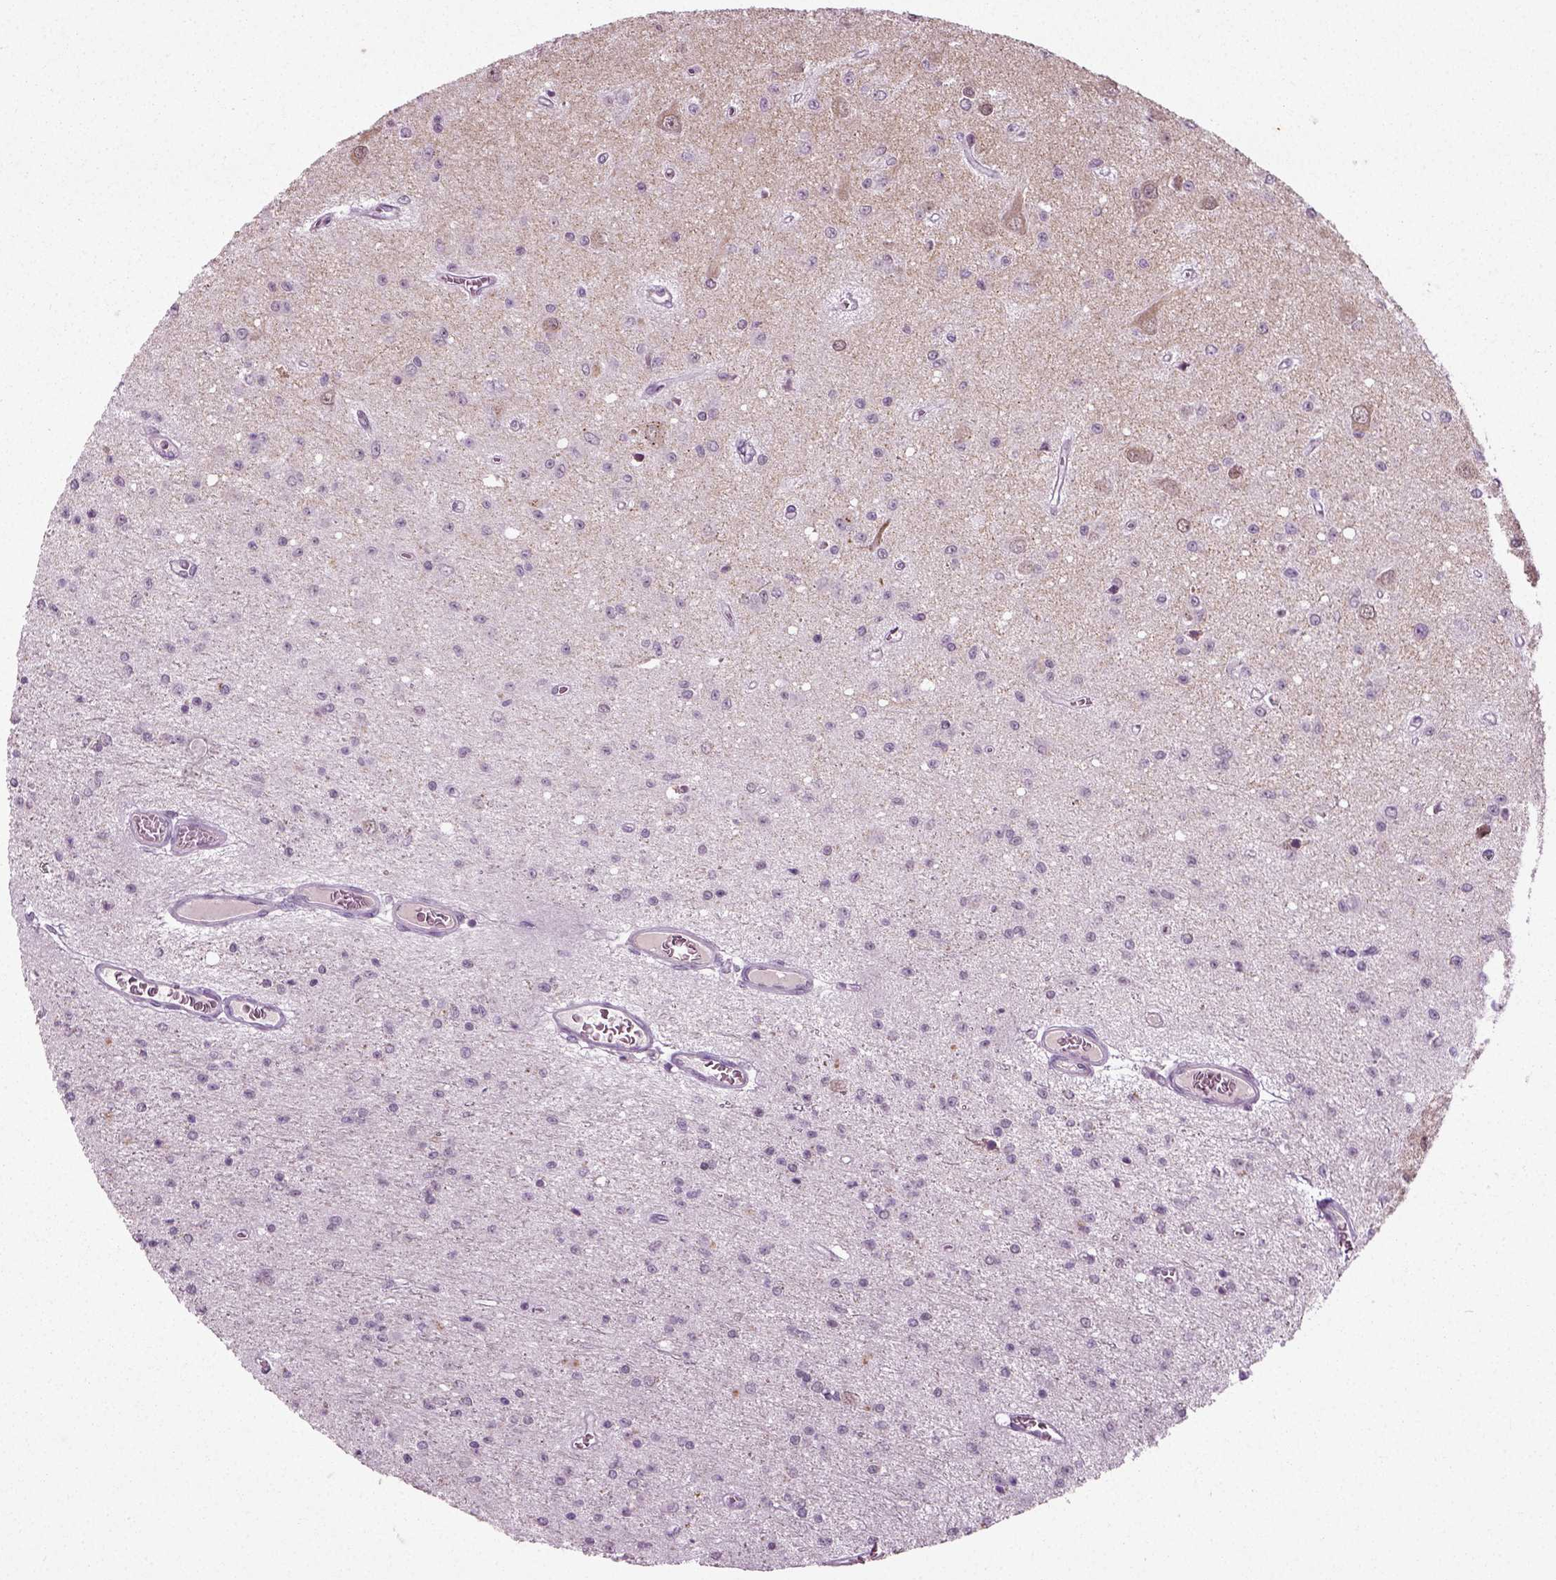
{"staining": {"intensity": "negative", "quantity": "none", "location": "none"}, "tissue": "glioma", "cell_type": "Tumor cells", "image_type": "cancer", "snomed": [{"axis": "morphology", "description": "Glioma, malignant, Low grade"}, {"axis": "topography", "description": "Brain"}], "caption": "Immunohistochemical staining of low-grade glioma (malignant) shows no significant positivity in tumor cells.", "gene": "SYNGAP1", "patient": {"sex": "female", "age": 45}}